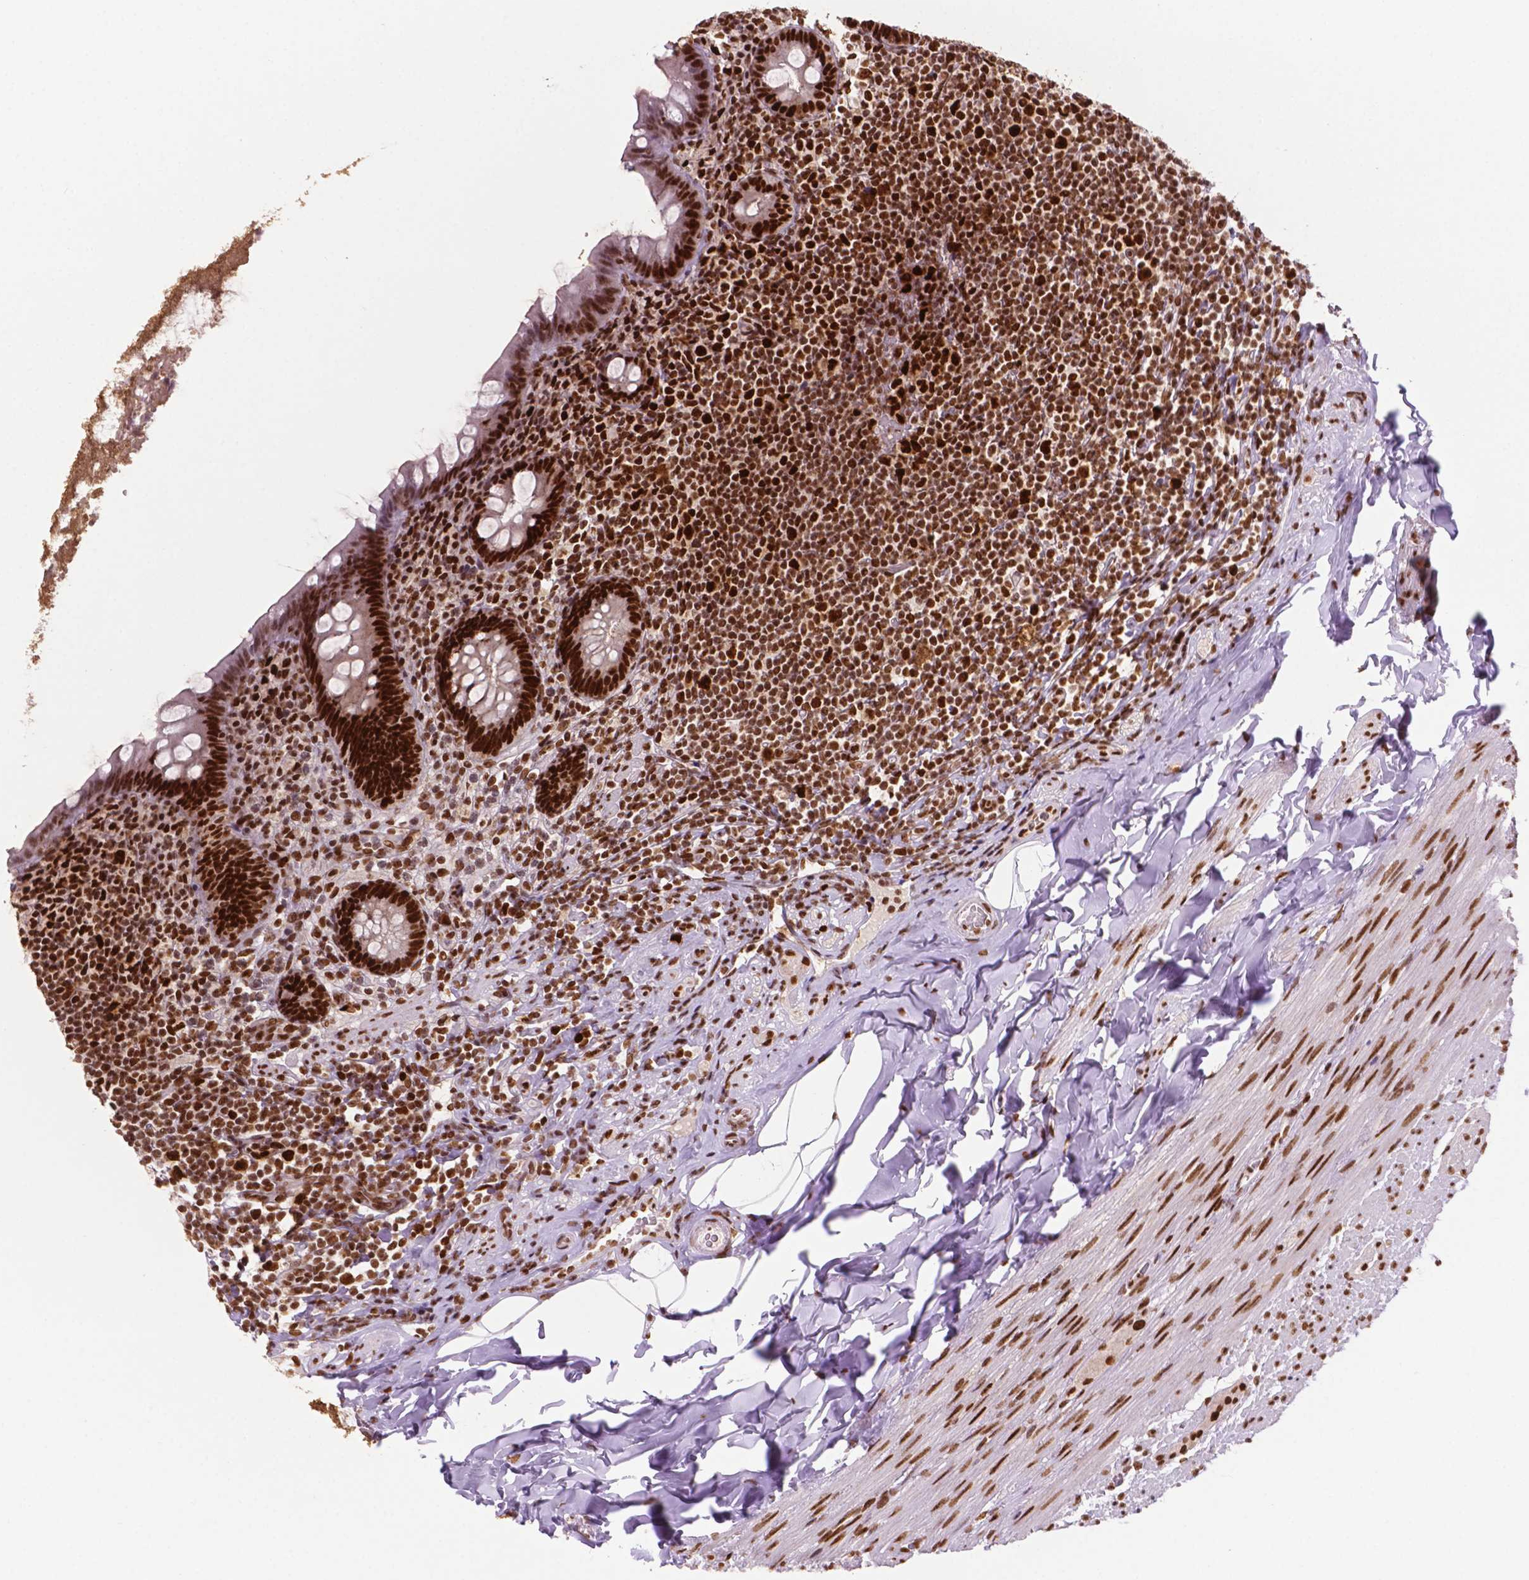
{"staining": {"intensity": "strong", "quantity": ">75%", "location": "nuclear"}, "tissue": "appendix", "cell_type": "Glandular cells", "image_type": "normal", "snomed": [{"axis": "morphology", "description": "Normal tissue, NOS"}, {"axis": "topography", "description": "Appendix"}], "caption": "IHC micrograph of benign appendix: human appendix stained using IHC exhibits high levels of strong protein expression localized specifically in the nuclear of glandular cells, appearing as a nuclear brown color.", "gene": "MLH1", "patient": {"sex": "male", "age": 47}}